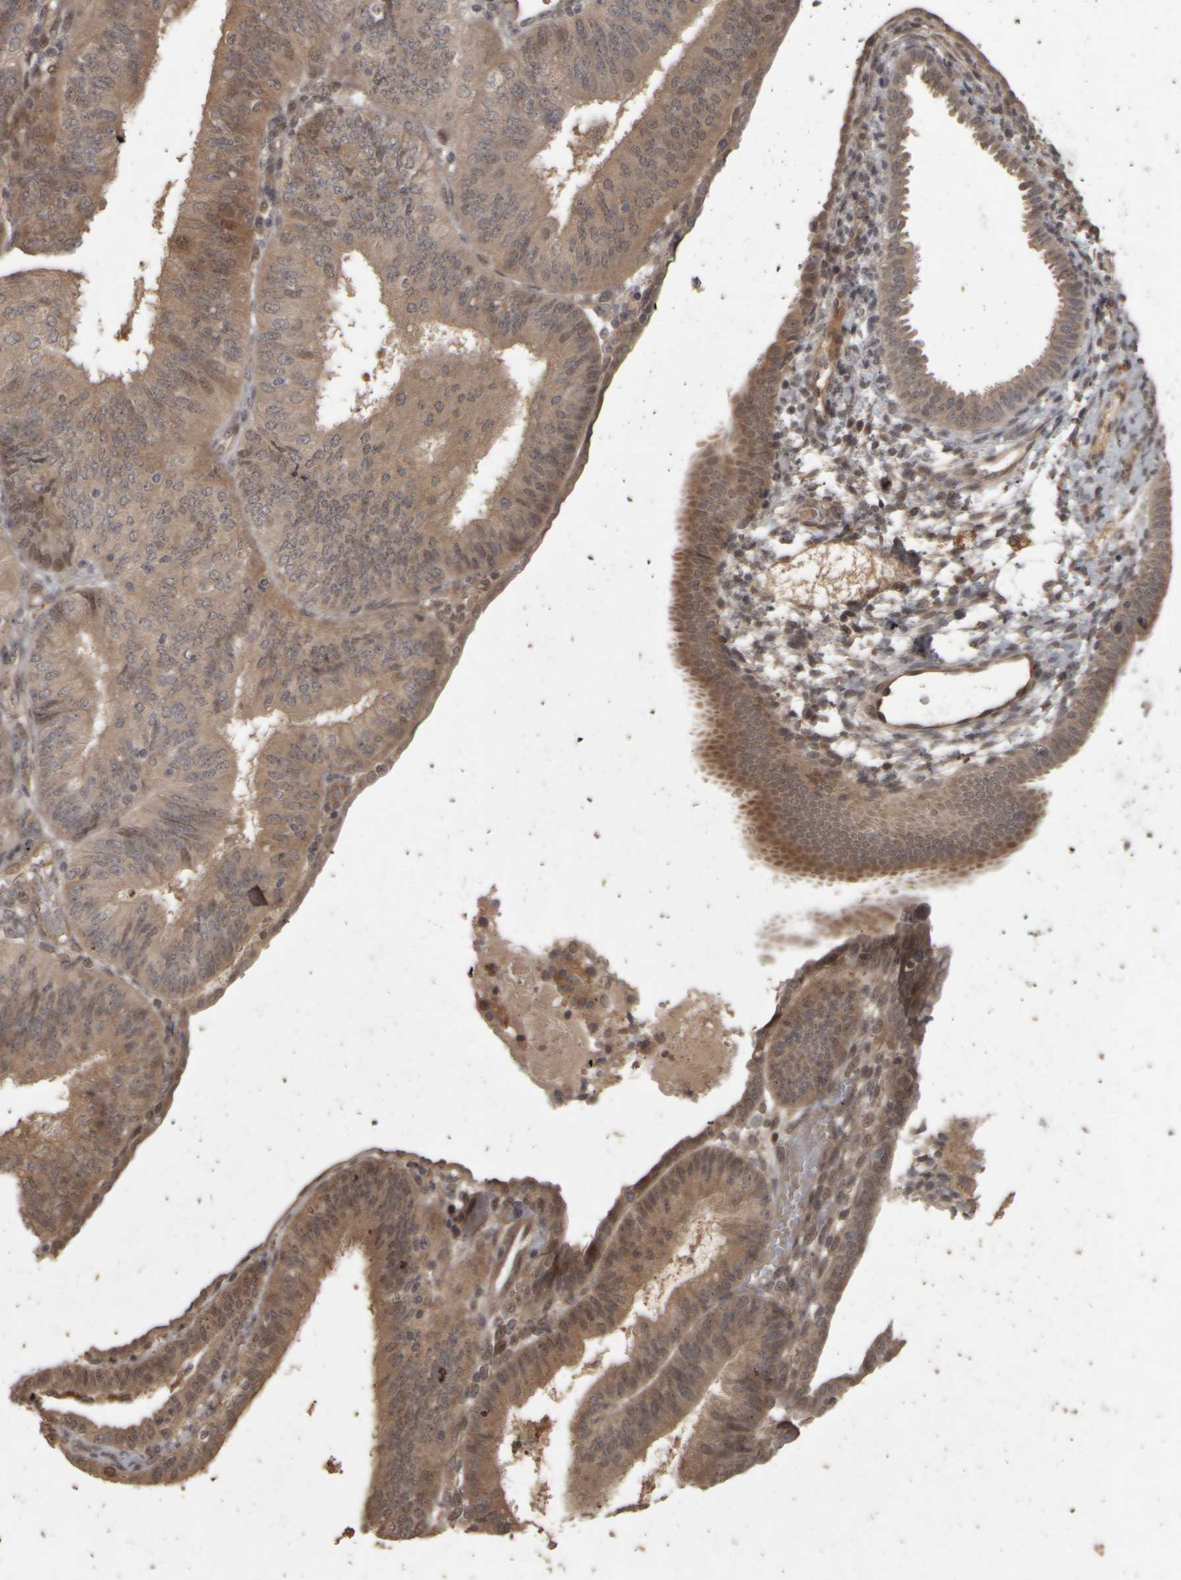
{"staining": {"intensity": "moderate", "quantity": ">75%", "location": "cytoplasmic/membranous"}, "tissue": "endometrial cancer", "cell_type": "Tumor cells", "image_type": "cancer", "snomed": [{"axis": "morphology", "description": "Adenocarcinoma, NOS"}, {"axis": "topography", "description": "Endometrium"}], "caption": "An image showing moderate cytoplasmic/membranous staining in approximately >75% of tumor cells in endometrial adenocarcinoma, as visualized by brown immunohistochemical staining.", "gene": "ACO1", "patient": {"sex": "female", "age": 58}}